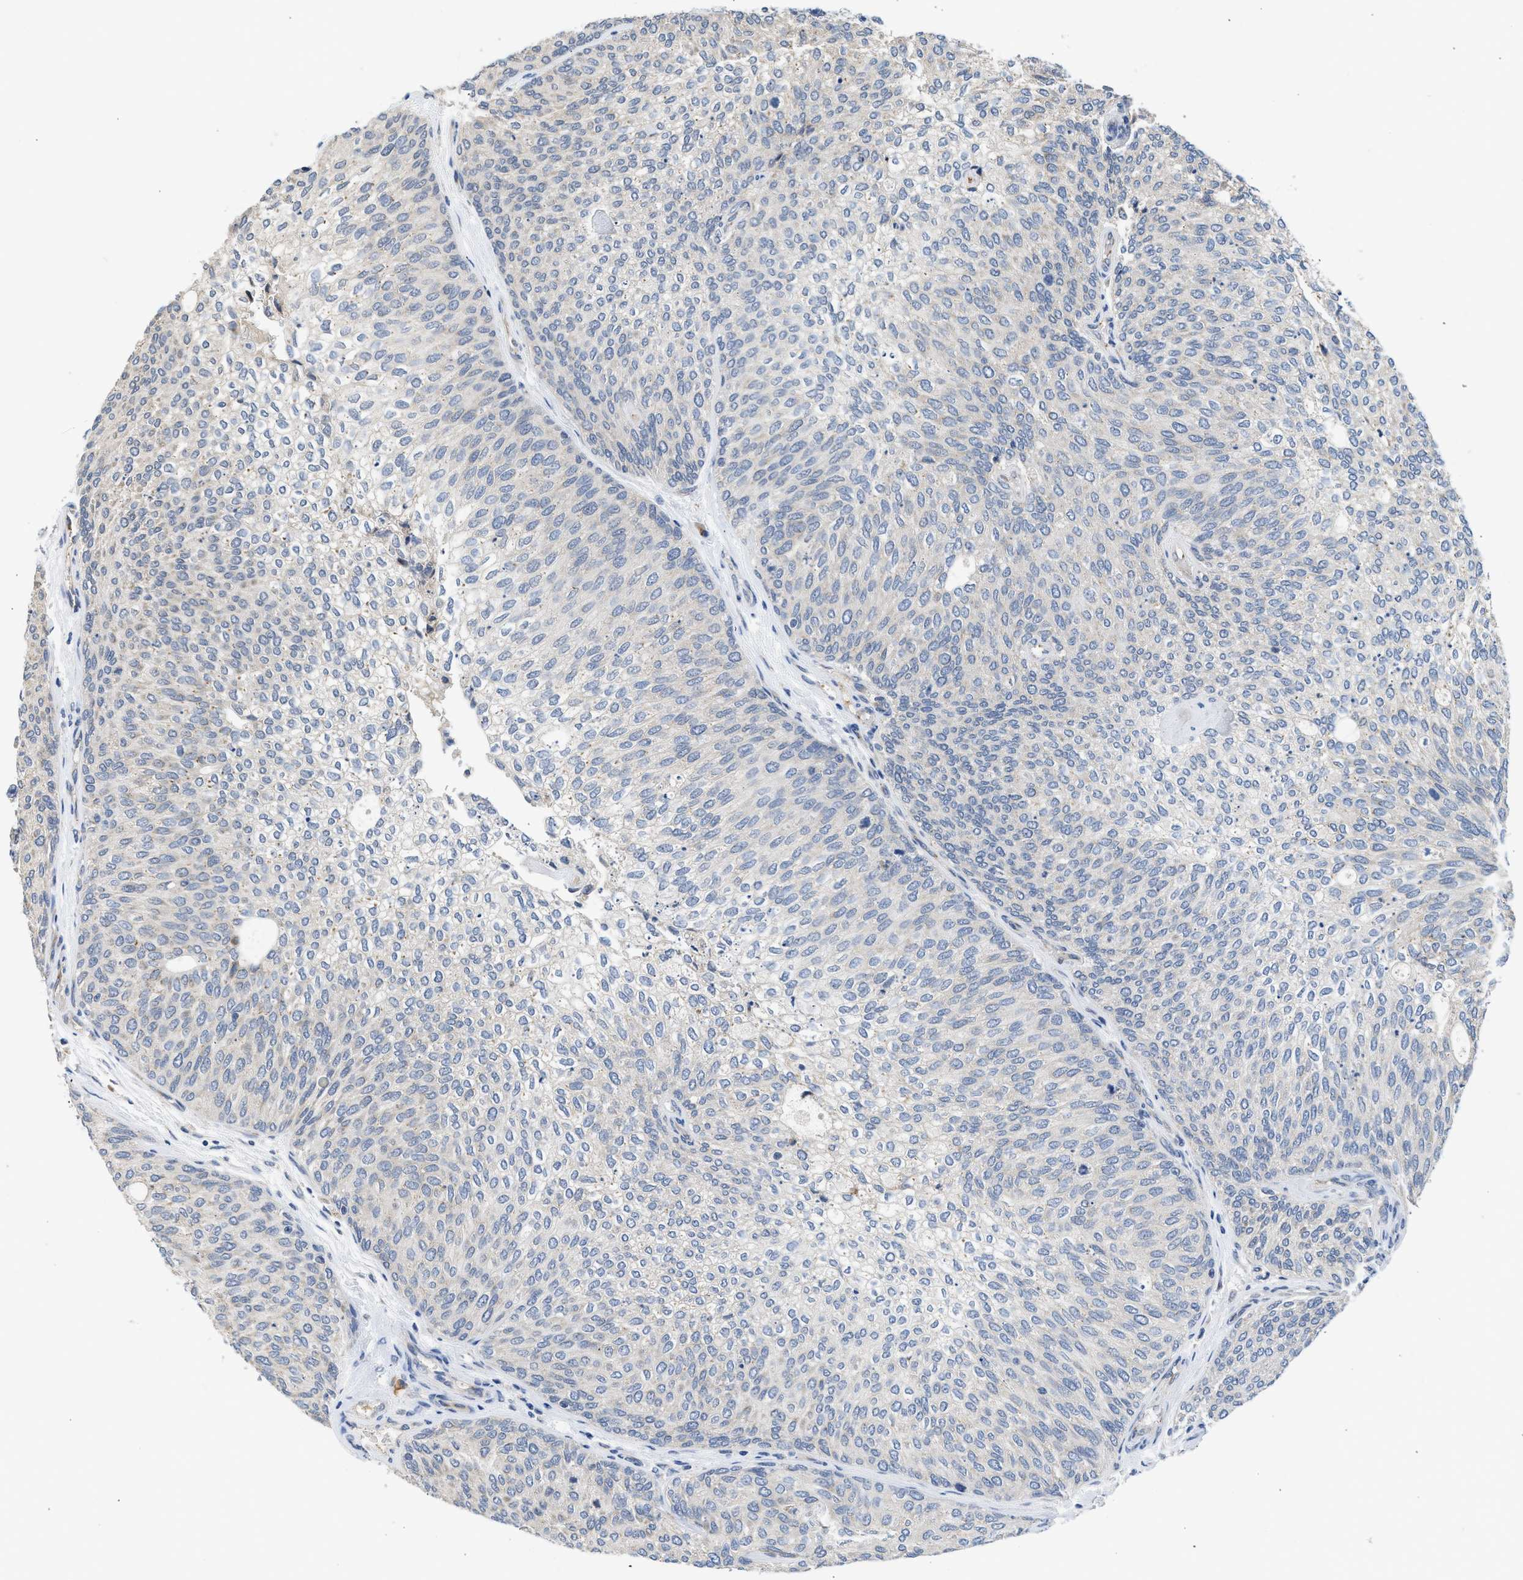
{"staining": {"intensity": "negative", "quantity": "none", "location": "none"}, "tissue": "urothelial cancer", "cell_type": "Tumor cells", "image_type": "cancer", "snomed": [{"axis": "morphology", "description": "Urothelial carcinoma, Low grade"}, {"axis": "topography", "description": "Urinary bladder"}], "caption": "IHC image of human low-grade urothelial carcinoma stained for a protein (brown), which exhibits no expression in tumor cells.", "gene": "PIM1", "patient": {"sex": "female", "age": 79}}